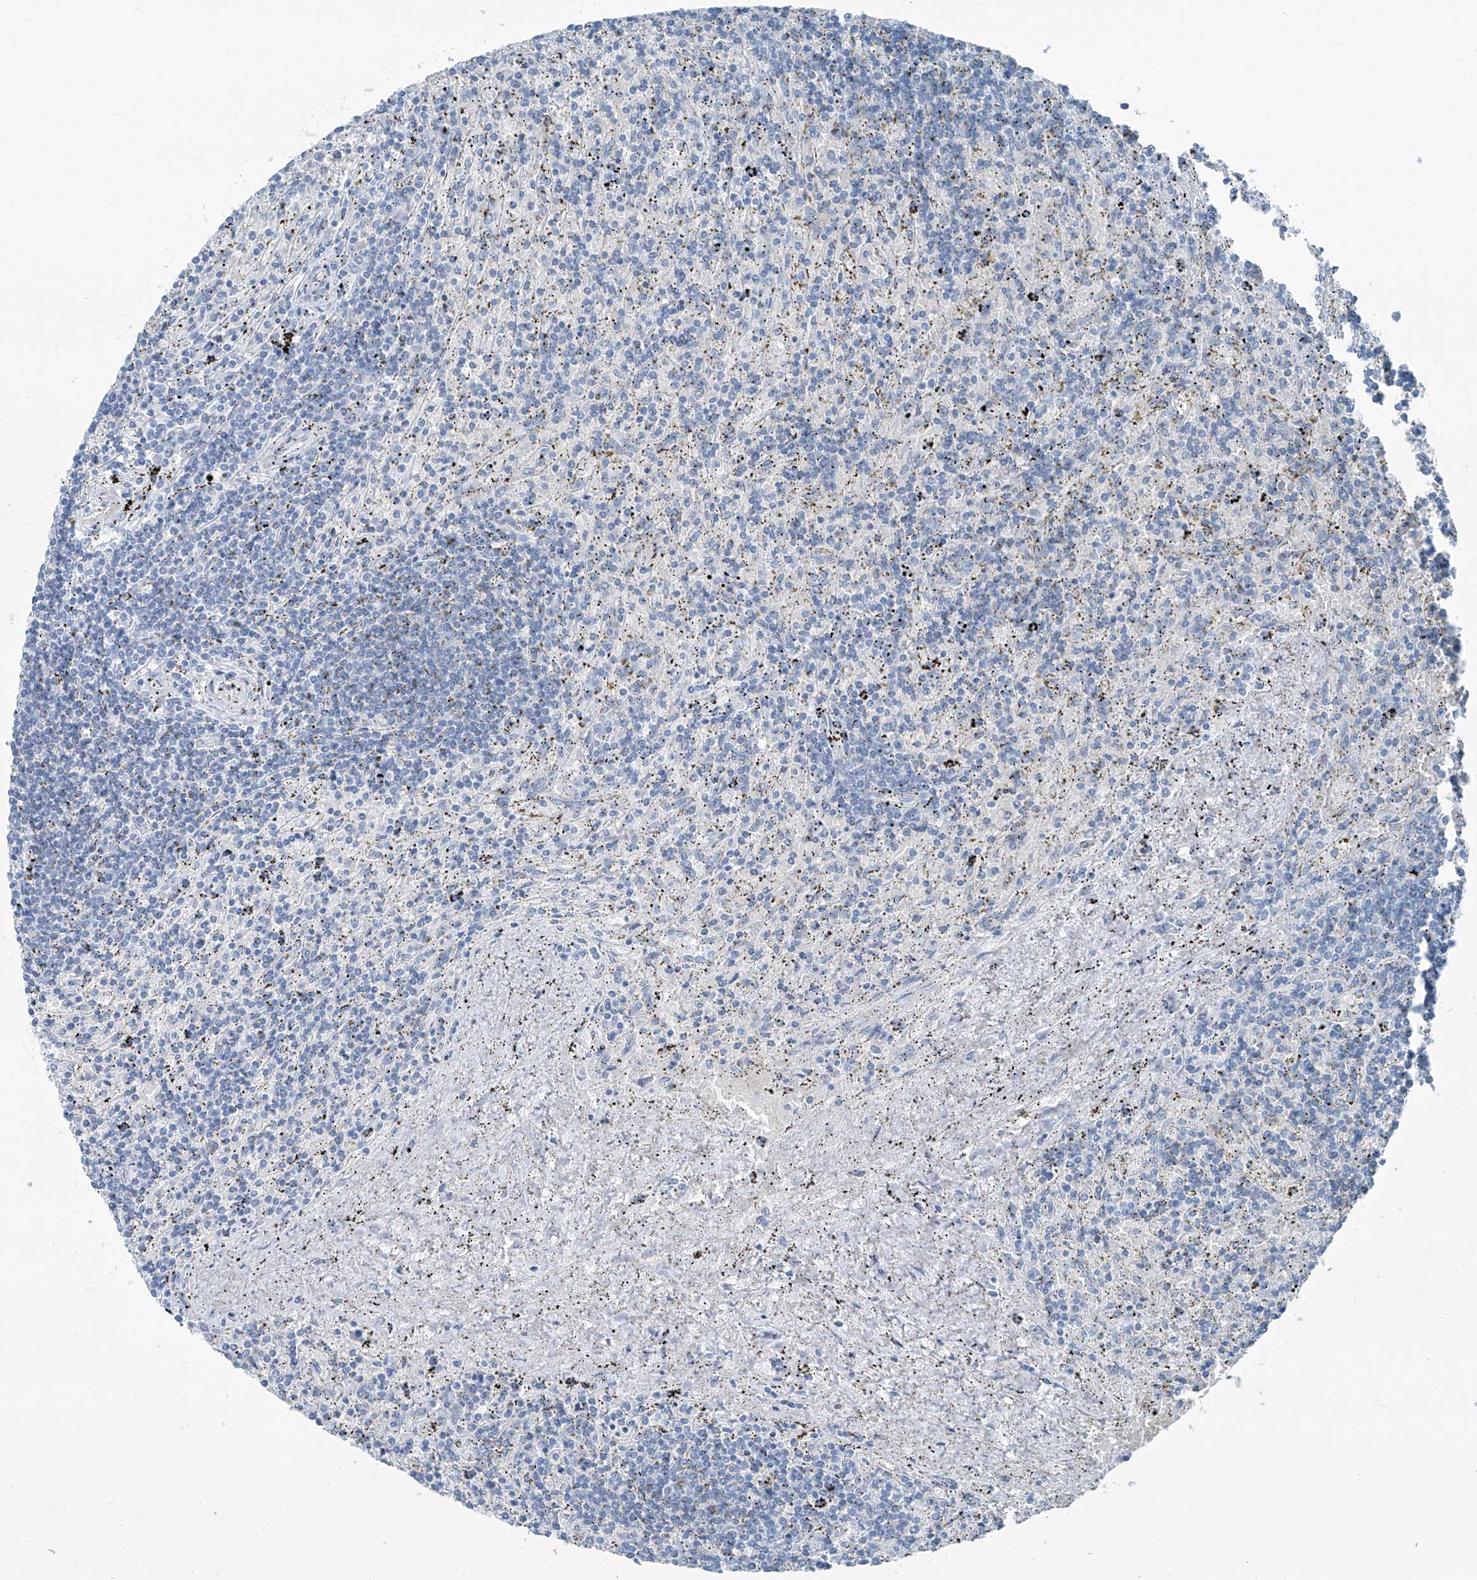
{"staining": {"intensity": "negative", "quantity": "none", "location": "none"}, "tissue": "lymphoma", "cell_type": "Tumor cells", "image_type": "cancer", "snomed": [{"axis": "morphology", "description": "Malignant lymphoma, non-Hodgkin's type, Low grade"}, {"axis": "topography", "description": "Spleen"}], "caption": "The image reveals no significant staining in tumor cells of lymphoma.", "gene": "RGN", "patient": {"sex": "male", "age": 76}}